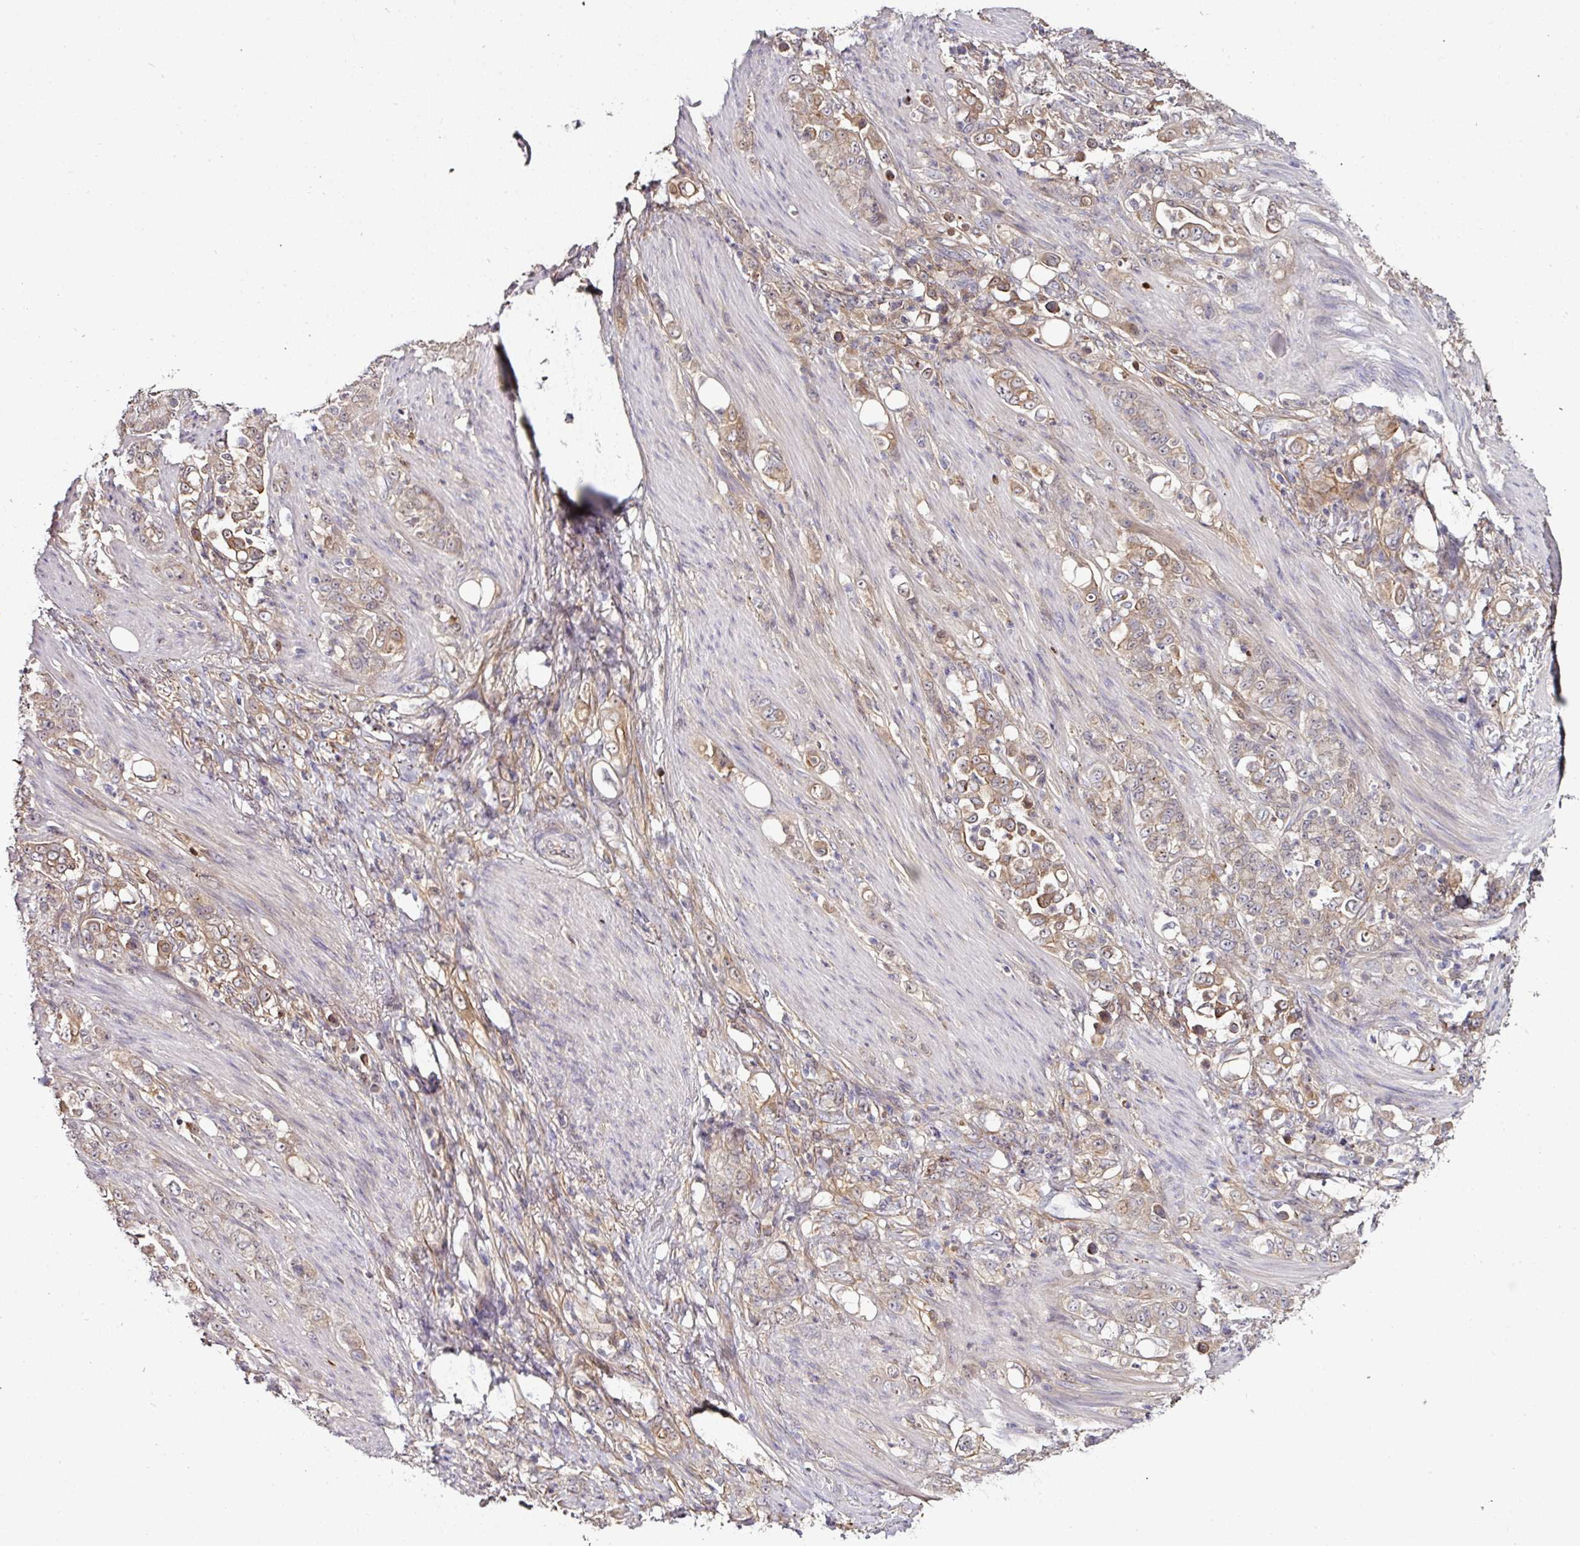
{"staining": {"intensity": "moderate", "quantity": ">75%", "location": "cytoplasmic/membranous"}, "tissue": "stomach cancer", "cell_type": "Tumor cells", "image_type": "cancer", "snomed": [{"axis": "morphology", "description": "Adenocarcinoma, NOS"}, {"axis": "topography", "description": "Stomach"}], "caption": "There is medium levels of moderate cytoplasmic/membranous expression in tumor cells of adenocarcinoma (stomach), as demonstrated by immunohistochemical staining (brown color).", "gene": "CTDSP2", "patient": {"sex": "female", "age": 79}}